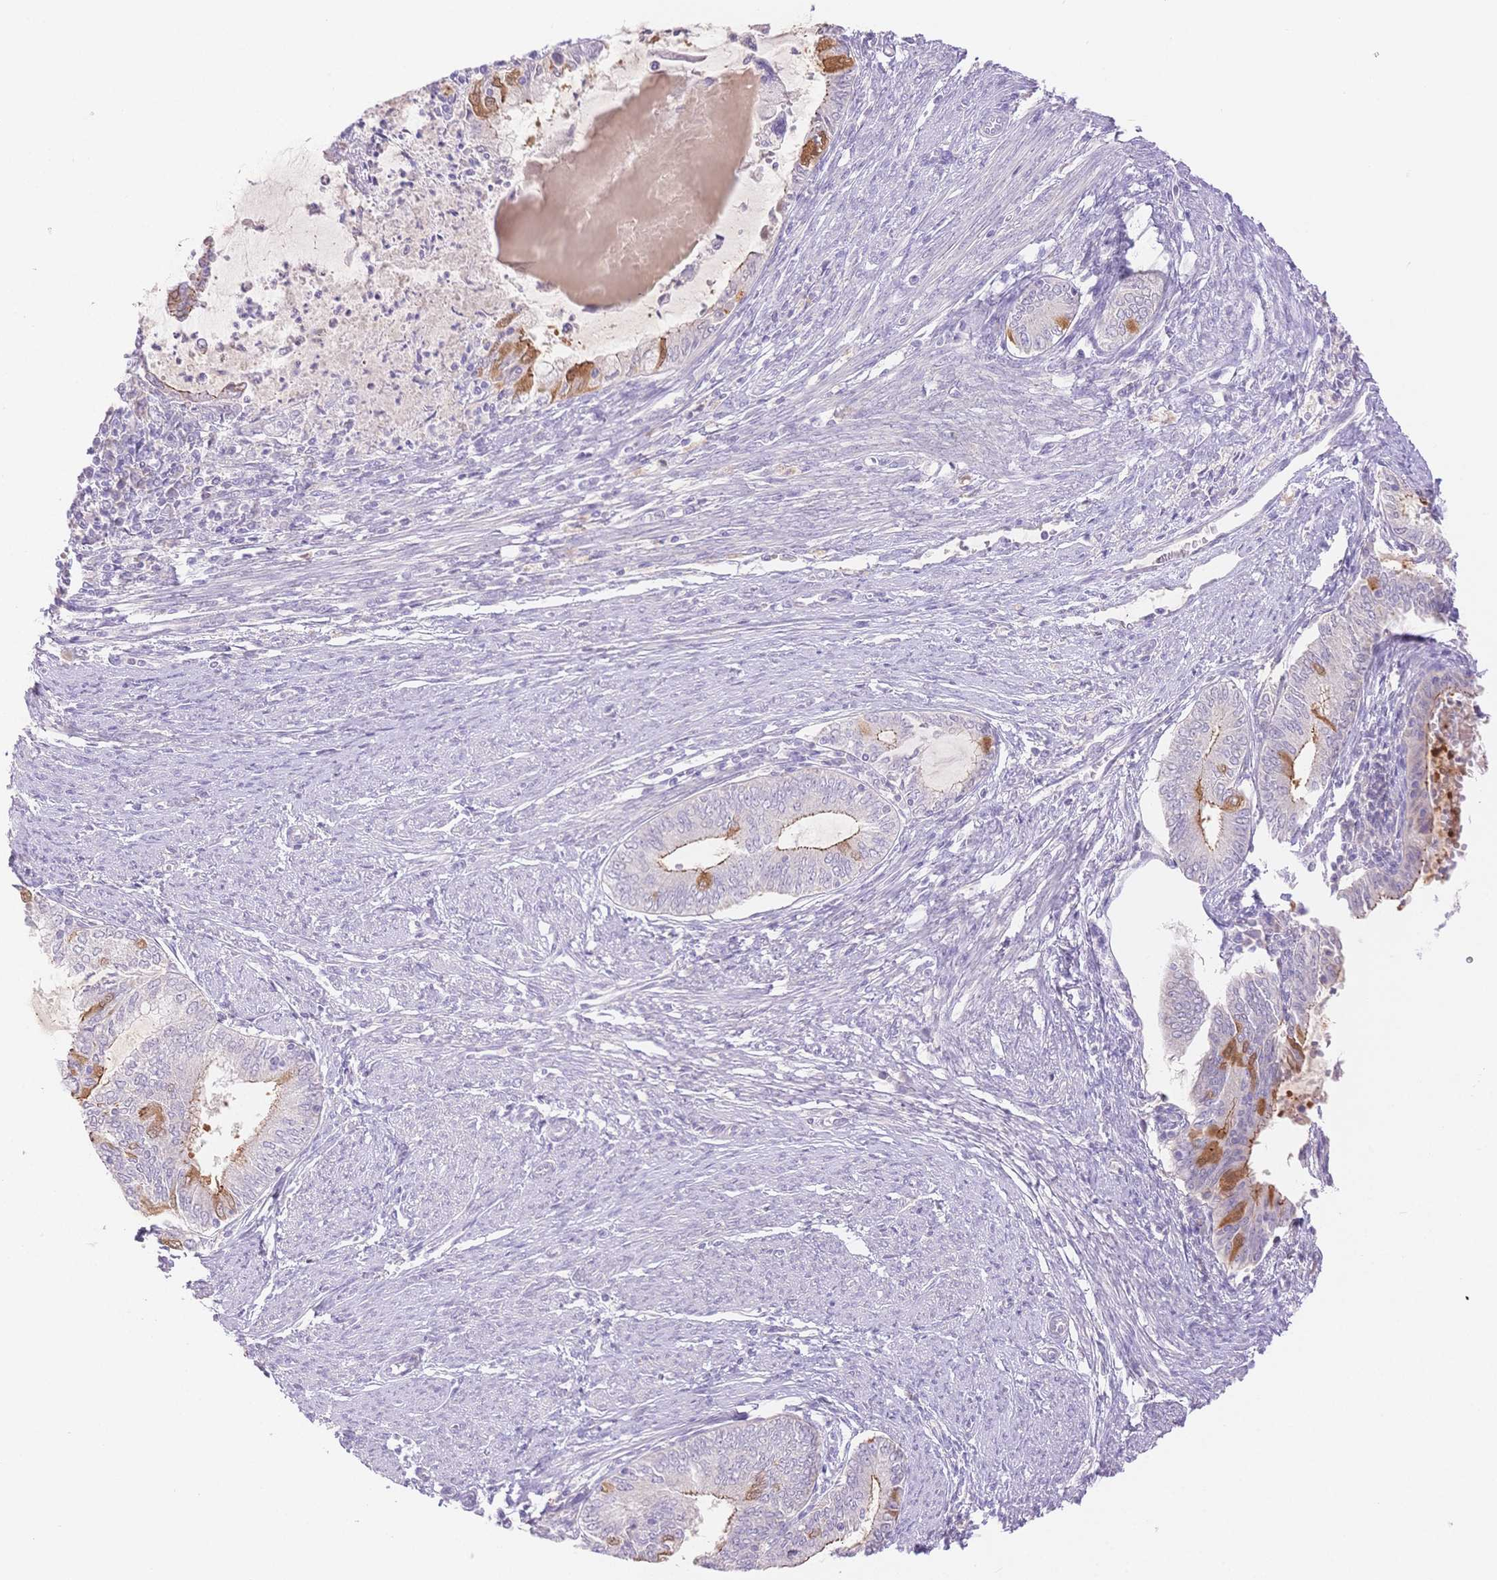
{"staining": {"intensity": "moderate", "quantity": "<25%", "location": "cytoplasmic/membranous"}, "tissue": "endometrial cancer", "cell_type": "Tumor cells", "image_type": "cancer", "snomed": [{"axis": "morphology", "description": "Adenocarcinoma, NOS"}, {"axis": "topography", "description": "Endometrium"}], "caption": "Immunohistochemistry histopathology image of neoplastic tissue: adenocarcinoma (endometrial) stained using immunohistochemistry (IHC) demonstrates low levels of moderate protein expression localized specifically in the cytoplasmic/membranous of tumor cells, appearing as a cytoplasmic/membranous brown color.", "gene": "WDR54", "patient": {"sex": "female", "age": 79}}